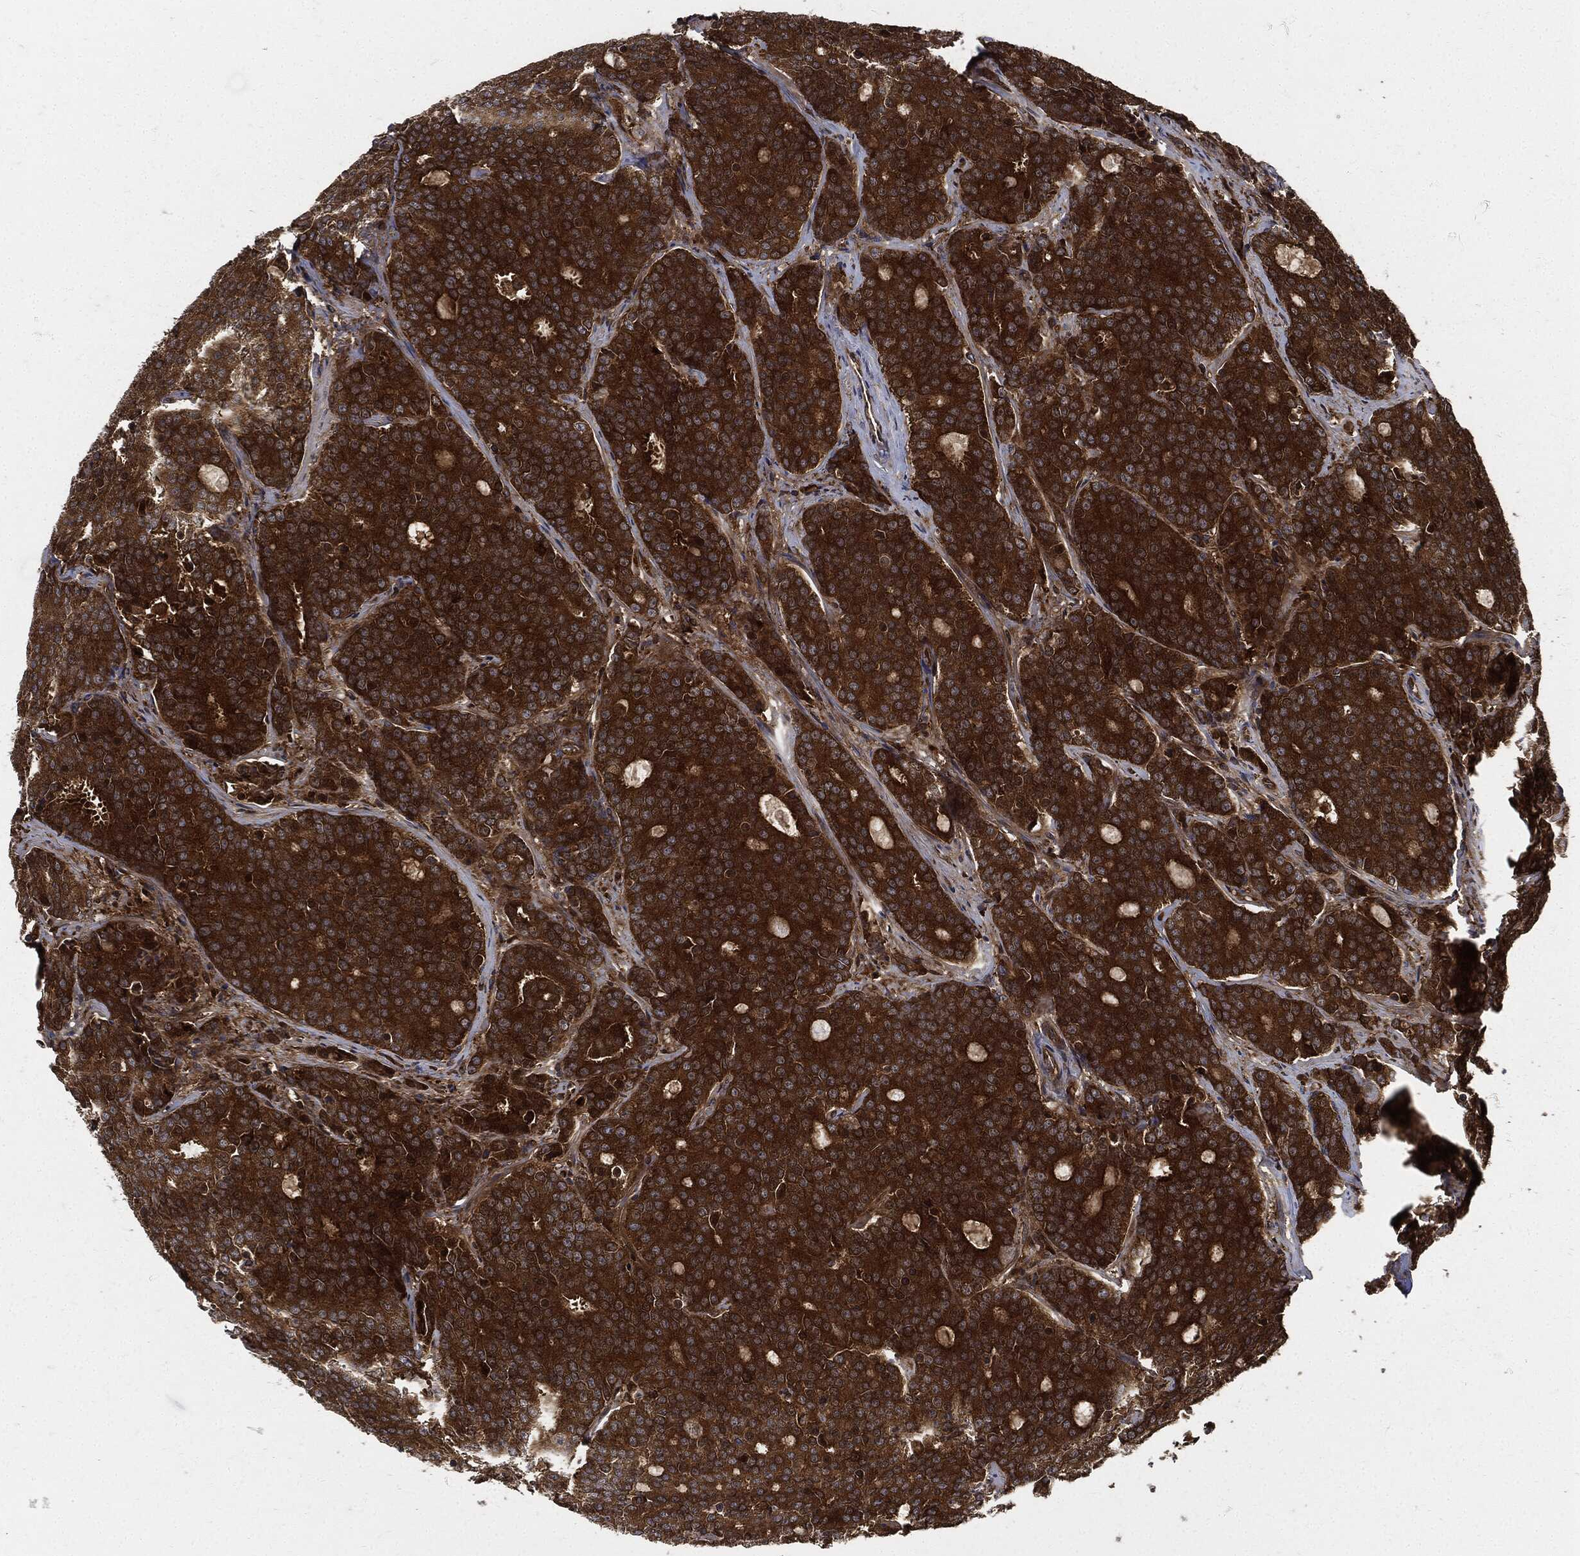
{"staining": {"intensity": "strong", "quantity": ">75%", "location": "cytoplasmic/membranous"}, "tissue": "prostate cancer", "cell_type": "Tumor cells", "image_type": "cancer", "snomed": [{"axis": "morphology", "description": "Adenocarcinoma, NOS"}, {"axis": "topography", "description": "Prostate"}], "caption": "Immunohistochemical staining of adenocarcinoma (prostate) displays strong cytoplasmic/membranous protein positivity in approximately >75% of tumor cells.", "gene": "XPNPEP1", "patient": {"sex": "male", "age": 71}}